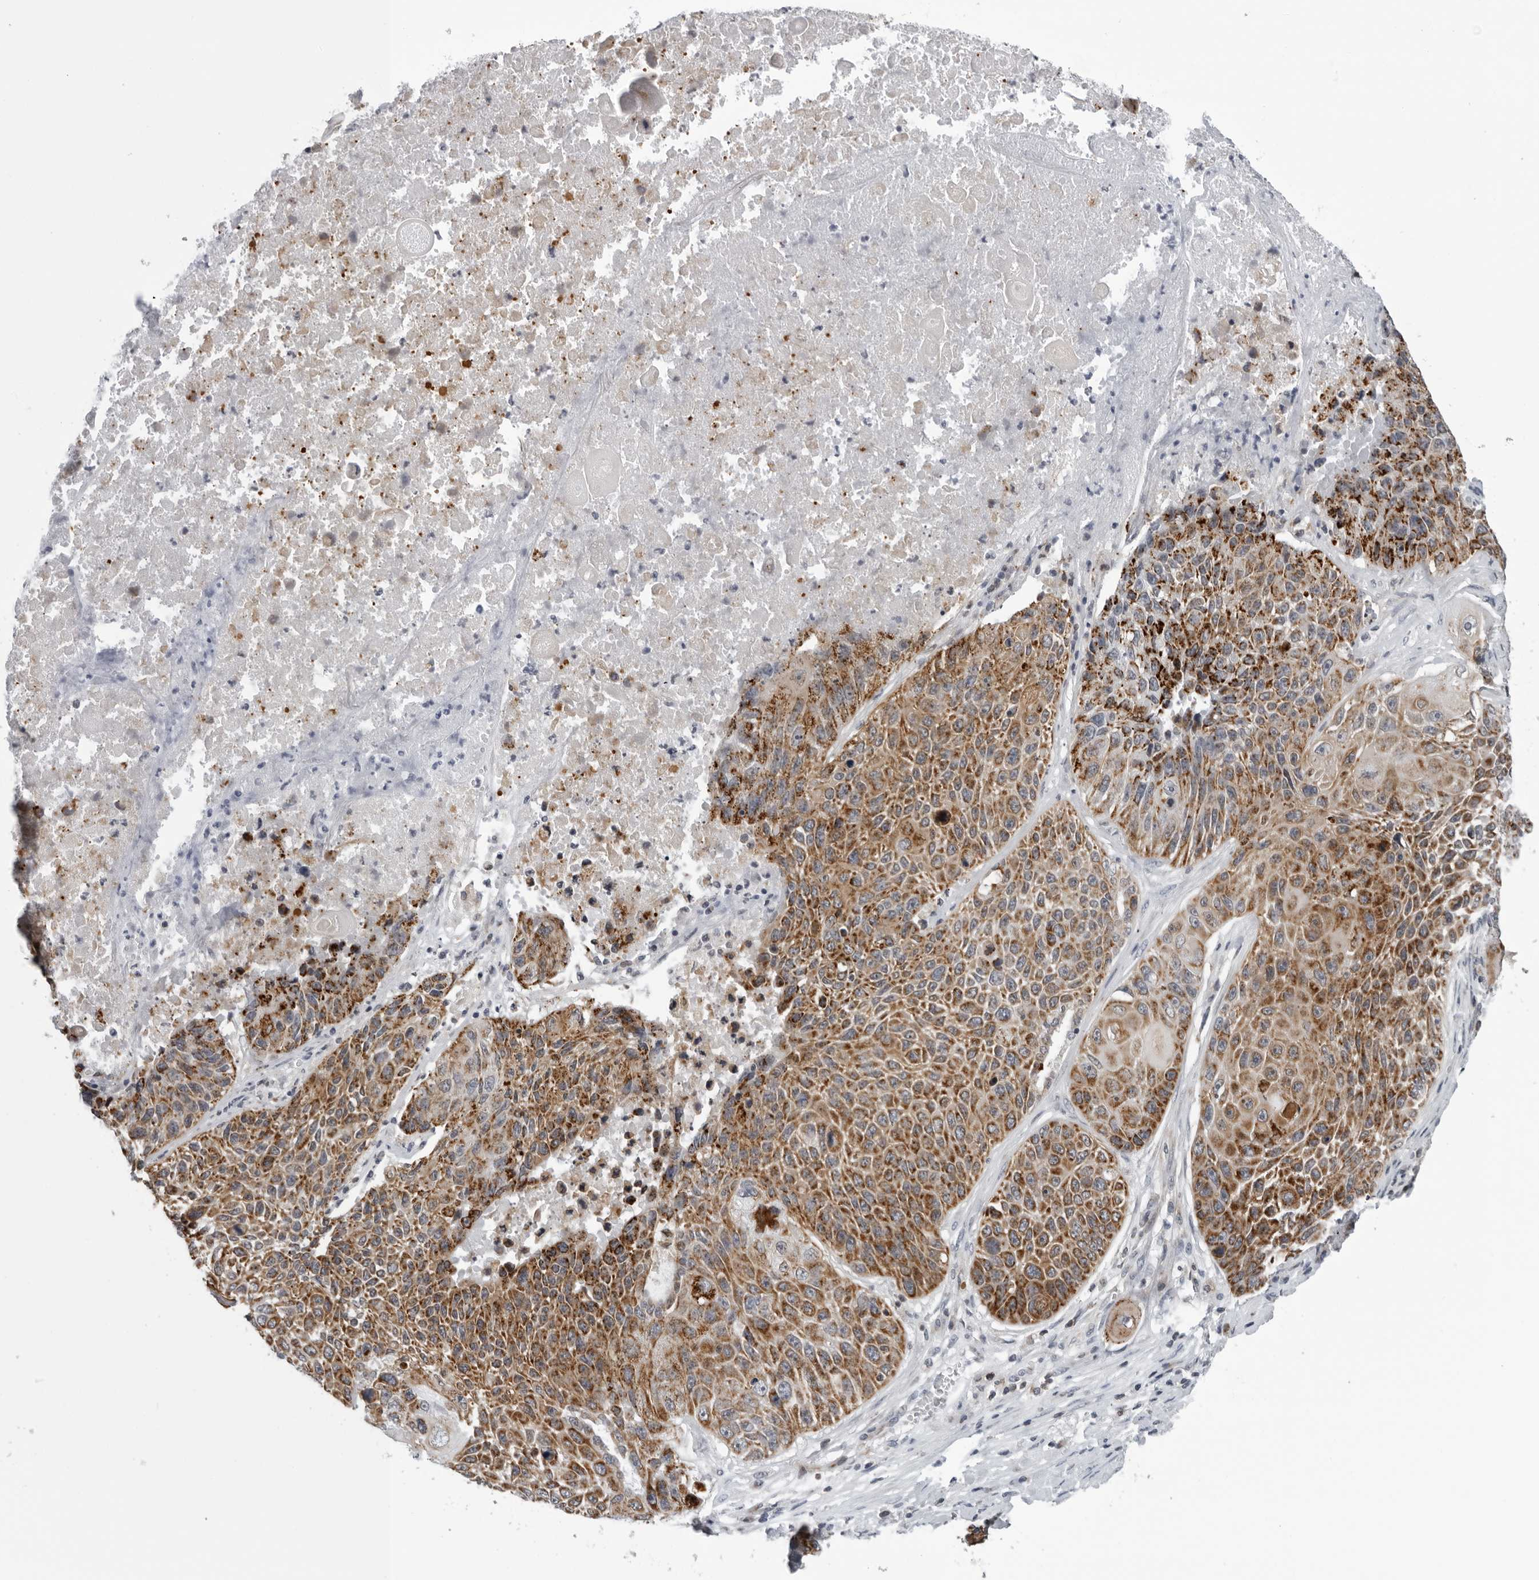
{"staining": {"intensity": "moderate", "quantity": ">75%", "location": "cytoplasmic/membranous"}, "tissue": "lung cancer", "cell_type": "Tumor cells", "image_type": "cancer", "snomed": [{"axis": "morphology", "description": "Squamous cell carcinoma, NOS"}, {"axis": "topography", "description": "Lung"}], "caption": "Immunohistochemistry staining of lung squamous cell carcinoma, which reveals medium levels of moderate cytoplasmic/membranous positivity in about >75% of tumor cells indicating moderate cytoplasmic/membranous protein expression. The staining was performed using DAB (brown) for protein detection and nuclei were counterstained in hematoxylin (blue).", "gene": "CPT2", "patient": {"sex": "male", "age": 61}}